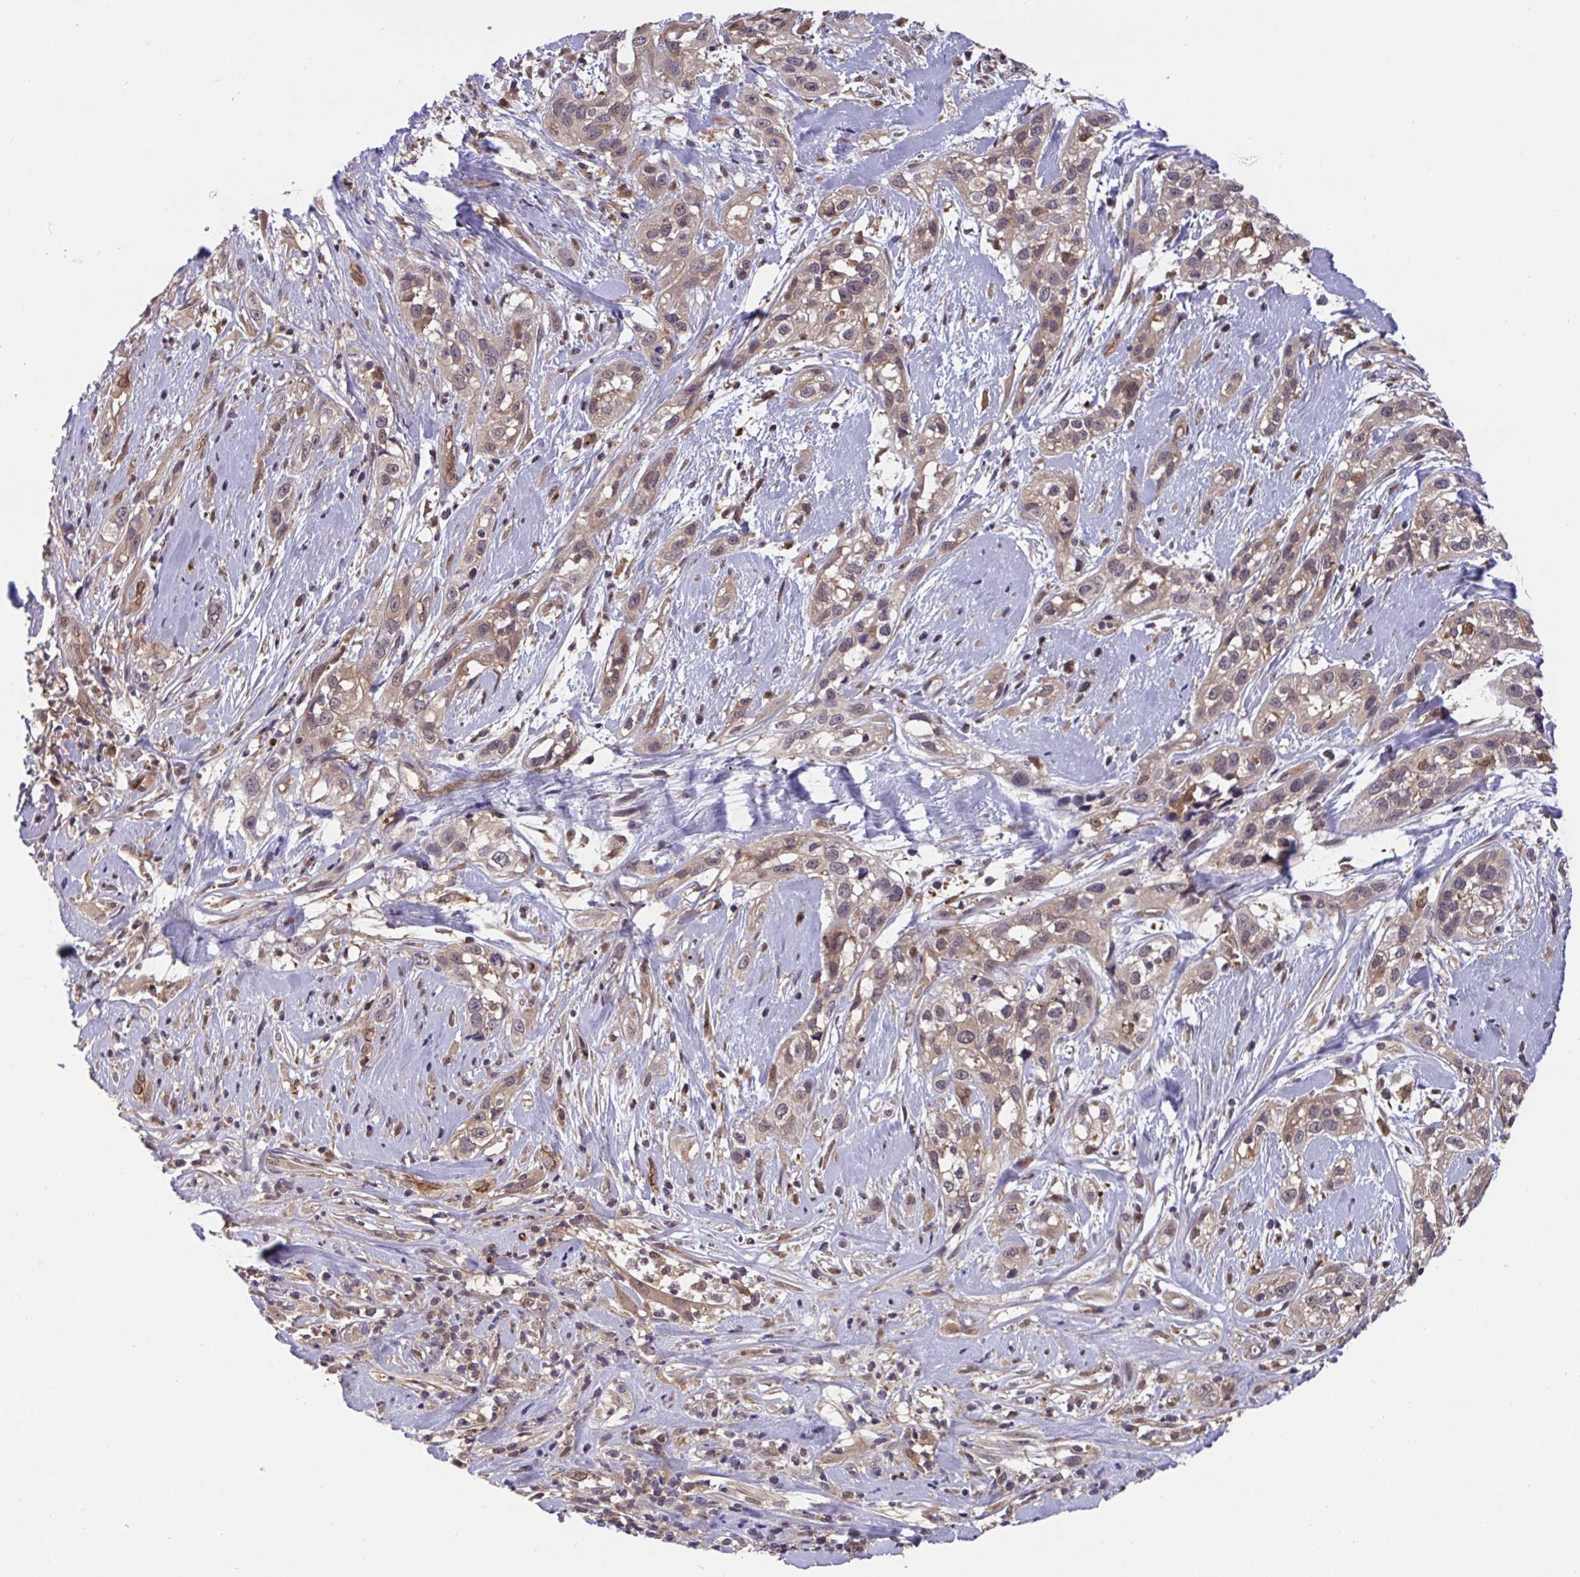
{"staining": {"intensity": "weak", "quantity": "25%-75%", "location": "cytoplasmic/membranous,nuclear"}, "tissue": "skin cancer", "cell_type": "Tumor cells", "image_type": "cancer", "snomed": [{"axis": "morphology", "description": "Squamous cell carcinoma, NOS"}, {"axis": "topography", "description": "Skin"}], "caption": "Skin cancer (squamous cell carcinoma) stained with a brown dye displays weak cytoplasmic/membranous and nuclear positive staining in approximately 25%-75% of tumor cells.", "gene": "TIGAR", "patient": {"sex": "male", "age": 82}}